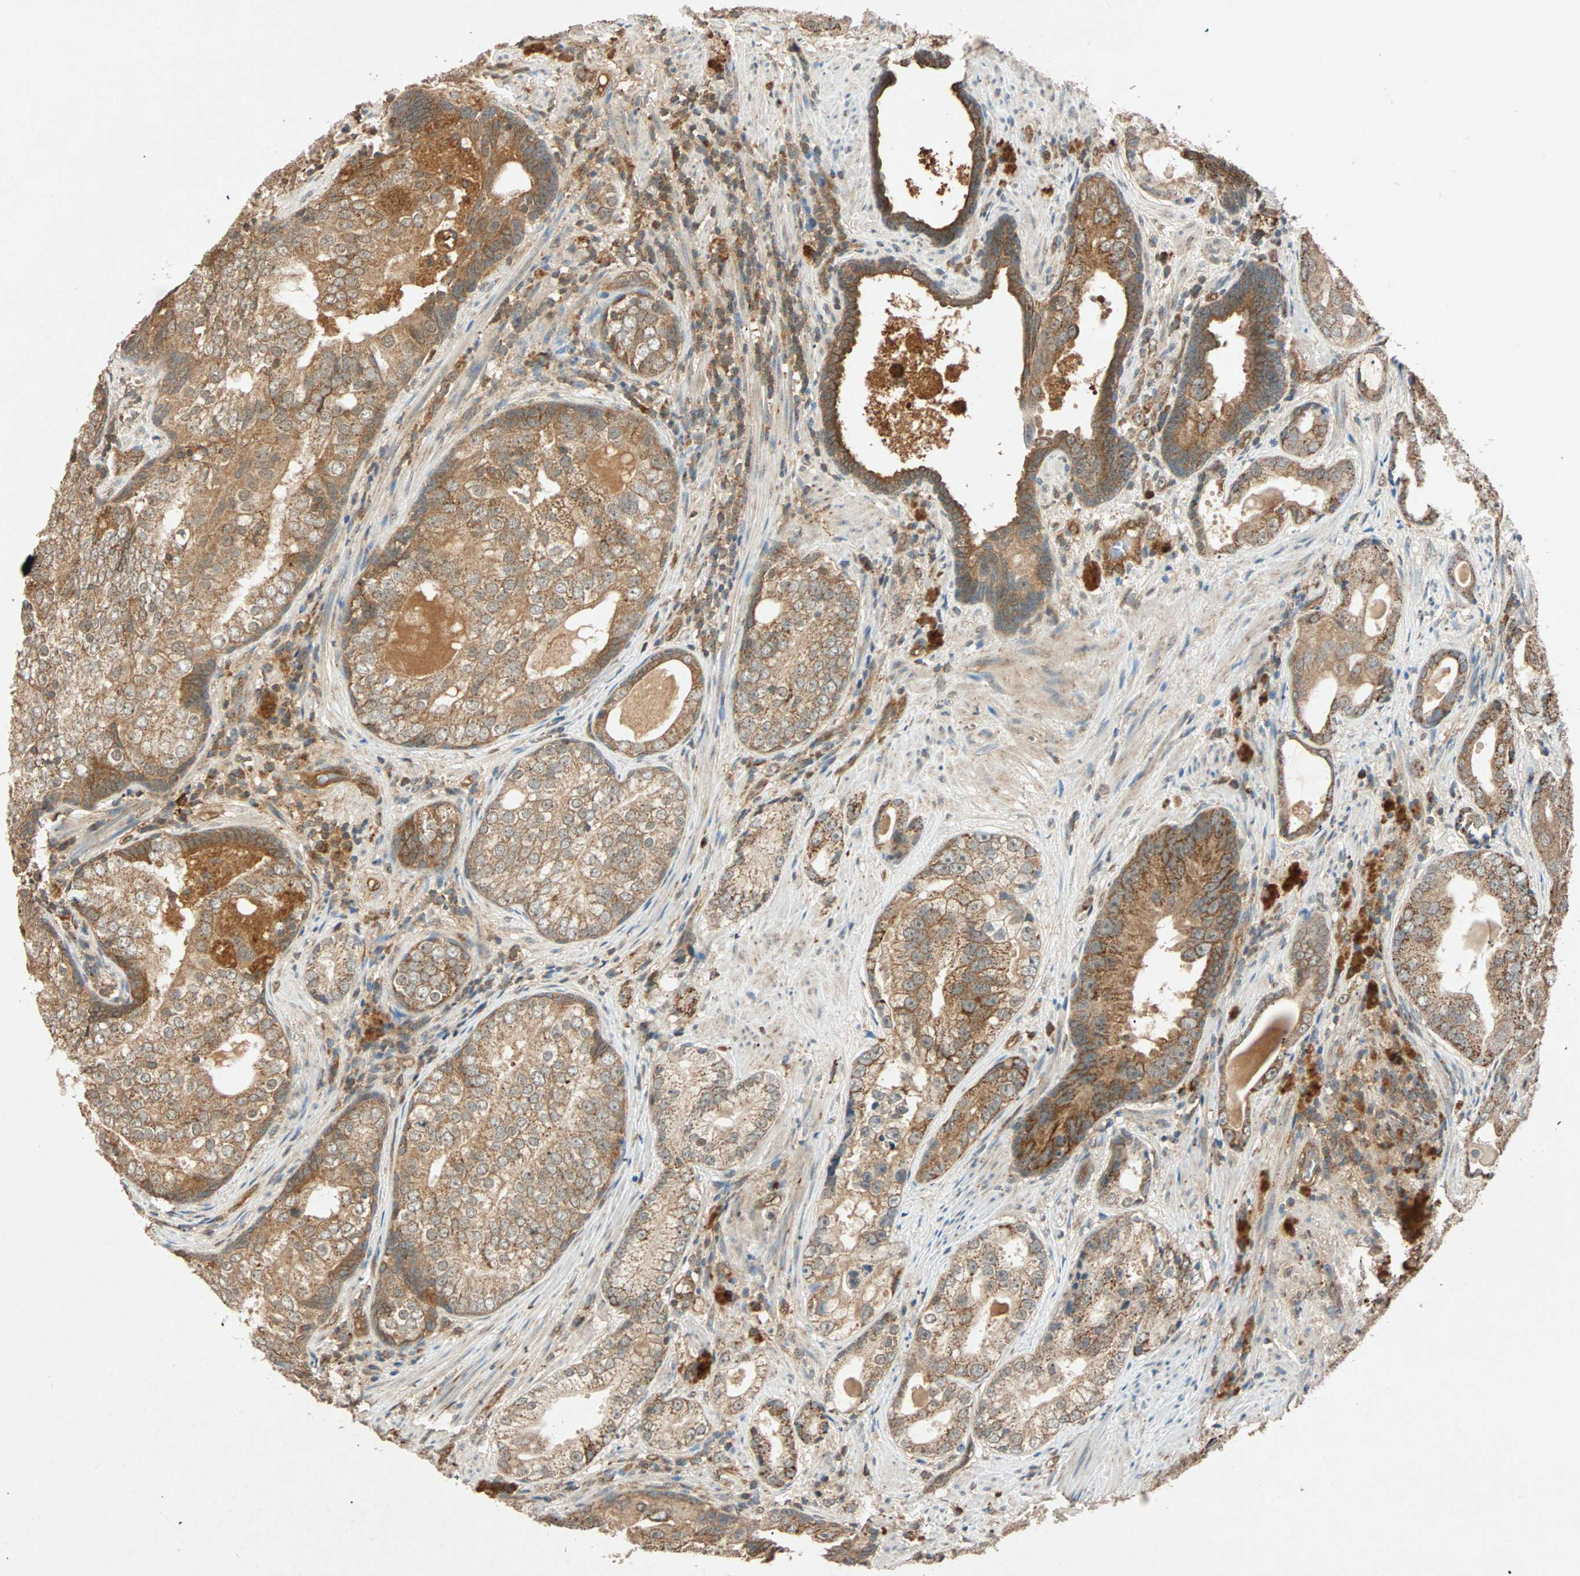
{"staining": {"intensity": "moderate", "quantity": ">75%", "location": "cytoplasmic/membranous"}, "tissue": "prostate cancer", "cell_type": "Tumor cells", "image_type": "cancer", "snomed": [{"axis": "morphology", "description": "Adenocarcinoma, High grade"}, {"axis": "topography", "description": "Prostate"}], "caption": "This is an image of immunohistochemistry (IHC) staining of adenocarcinoma (high-grade) (prostate), which shows moderate staining in the cytoplasmic/membranous of tumor cells.", "gene": "MAPK1", "patient": {"sex": "male", "age": 66}}